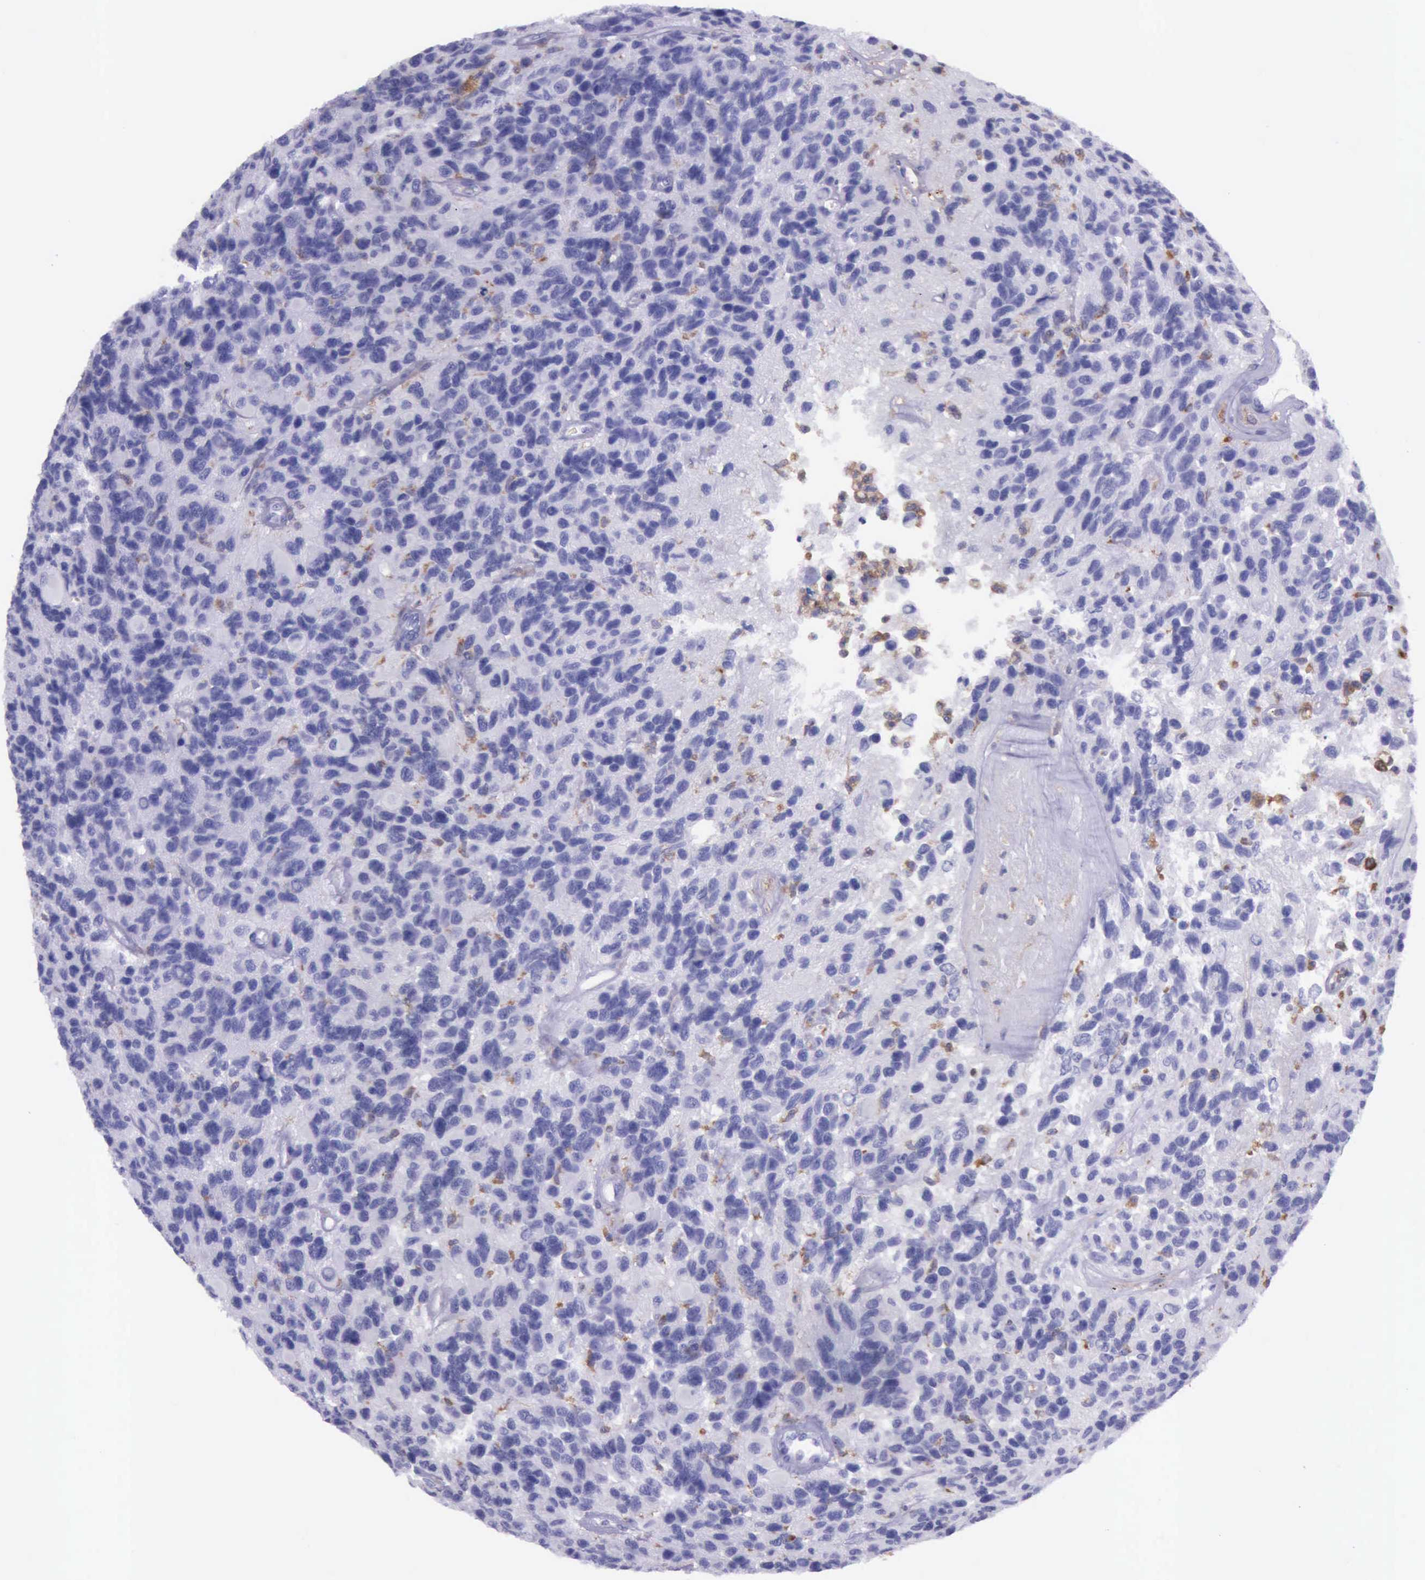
{"staining": {"intensity": "moderate", "quantity": "<25%", "location": "cytoplasmic/membranous"}, "tissue": "glioma", "cell_type": "Tumor cells", "image_type": "cancer", "snomed": [{"axis": "morphology", "description": "Glioma, malignant, High grade"}, {"axis": "topography", "description": "Brain"}], "caption": "Protein staining reveals moderate cytoplasmic/membranous staining in approximately <25% of tumor cells in high-grade glioma (malignant). The staining was performed using DAB to visualize the protein expression in brown, while the nuclei were stained in blue with hematoxylin (Magnification: 20x).", "gene": "BTK", "patient": {"sex": "male", "age": 77}}